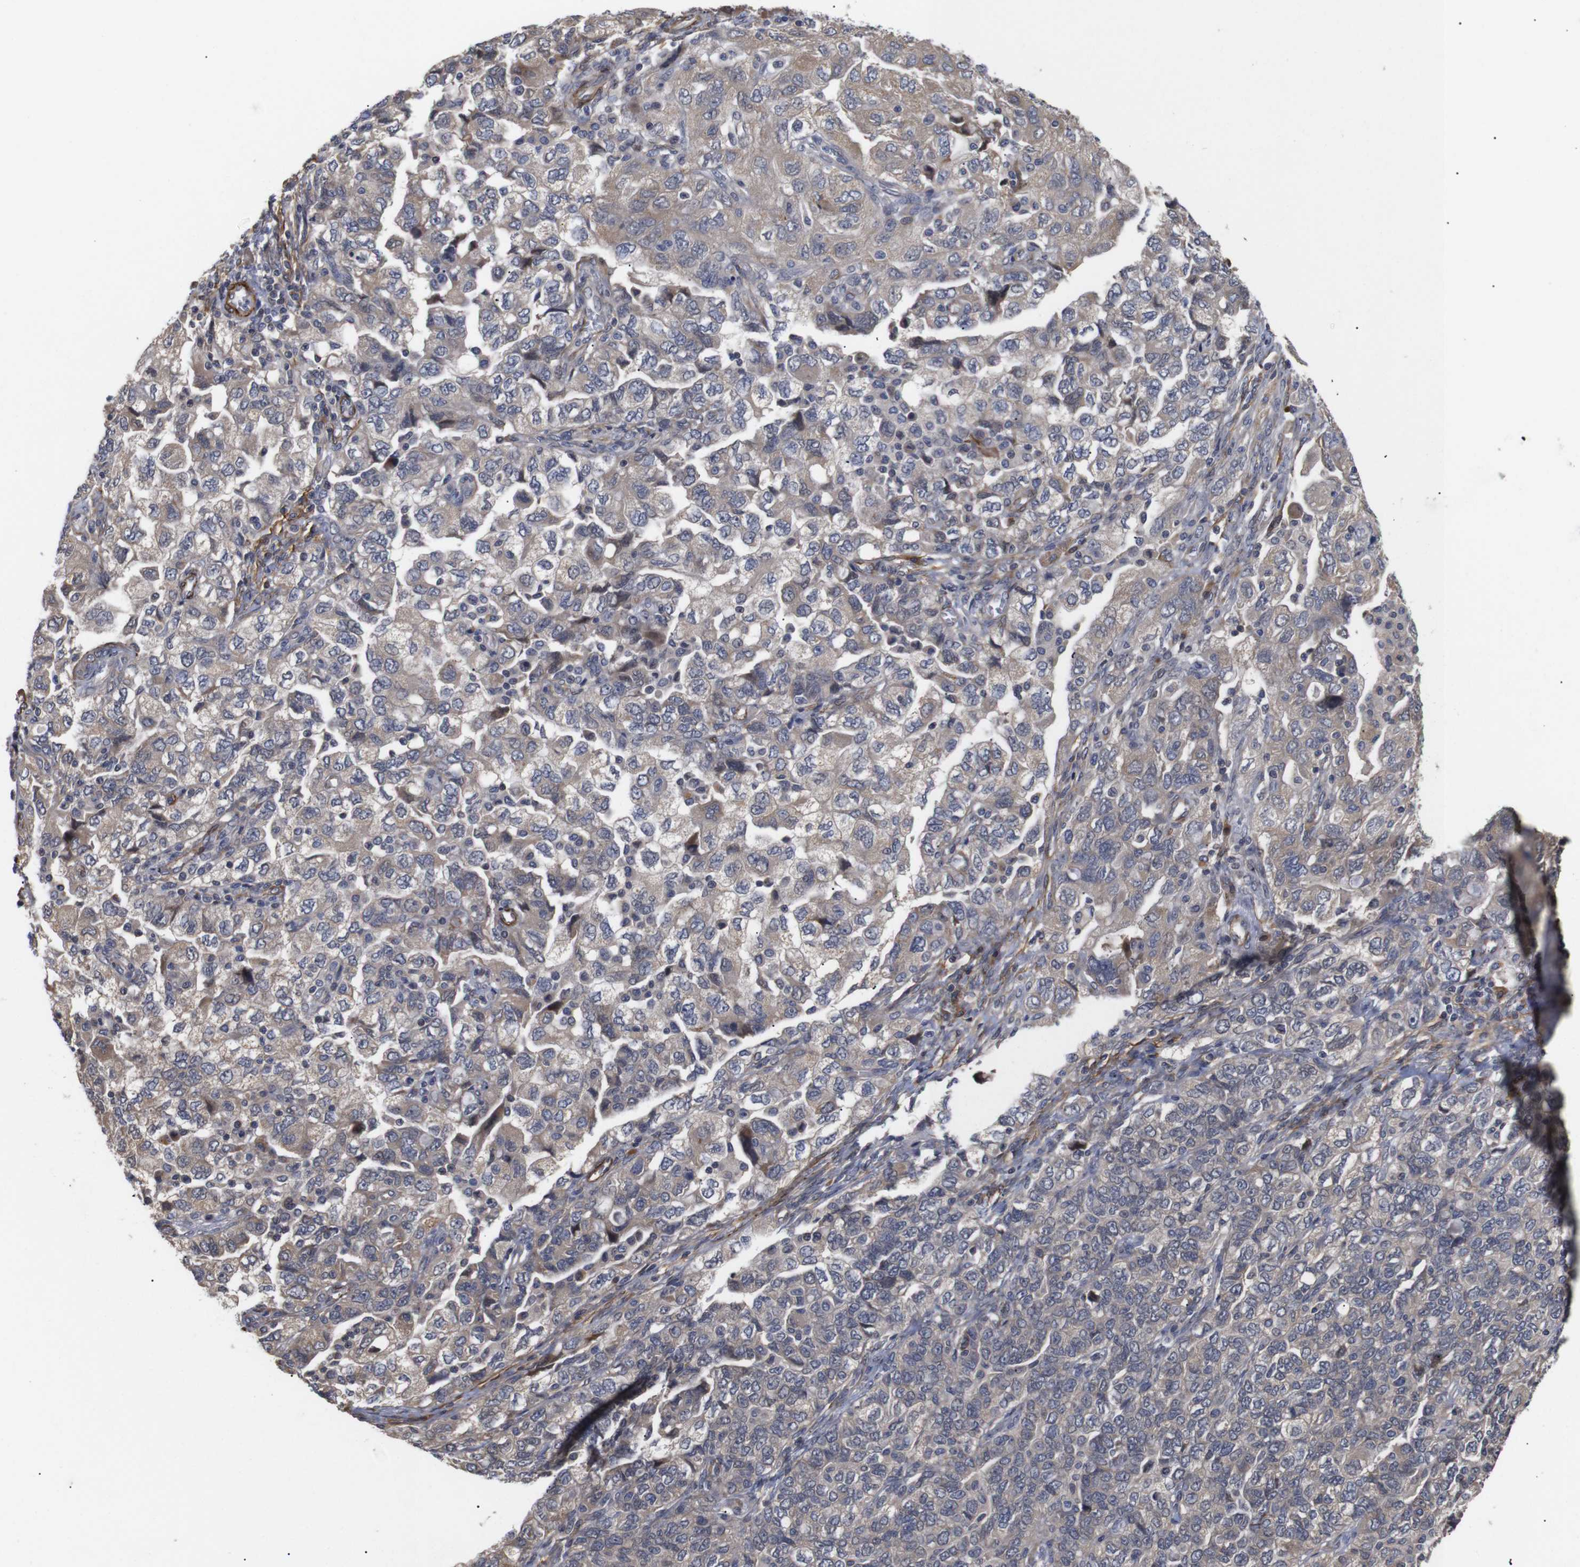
{"staining": {"intensity": "weak", "quantity": ">75%", "location": "cytoplasmic/membranous"}, "tissue": "ovarian cancer", "cell_type": "Tumor cells", "image_type": "cancer", "snomed": [{"axis": "morphology", "description": "Carcinoma, NOS"}, {"axis": "morphology", "description": "Cystadenocarcinoma, serous, NOS"}, {"axis": "topography", "description": "Ovary"}], "caption": "Protein expression analysis of human carcinoma (ovarian) reveals weak cytoplasmic/membranous expression in approximately >75% of tumor cells.", "gene": "PDLIM5", "patient": {"sex": "female", "age": 69}}